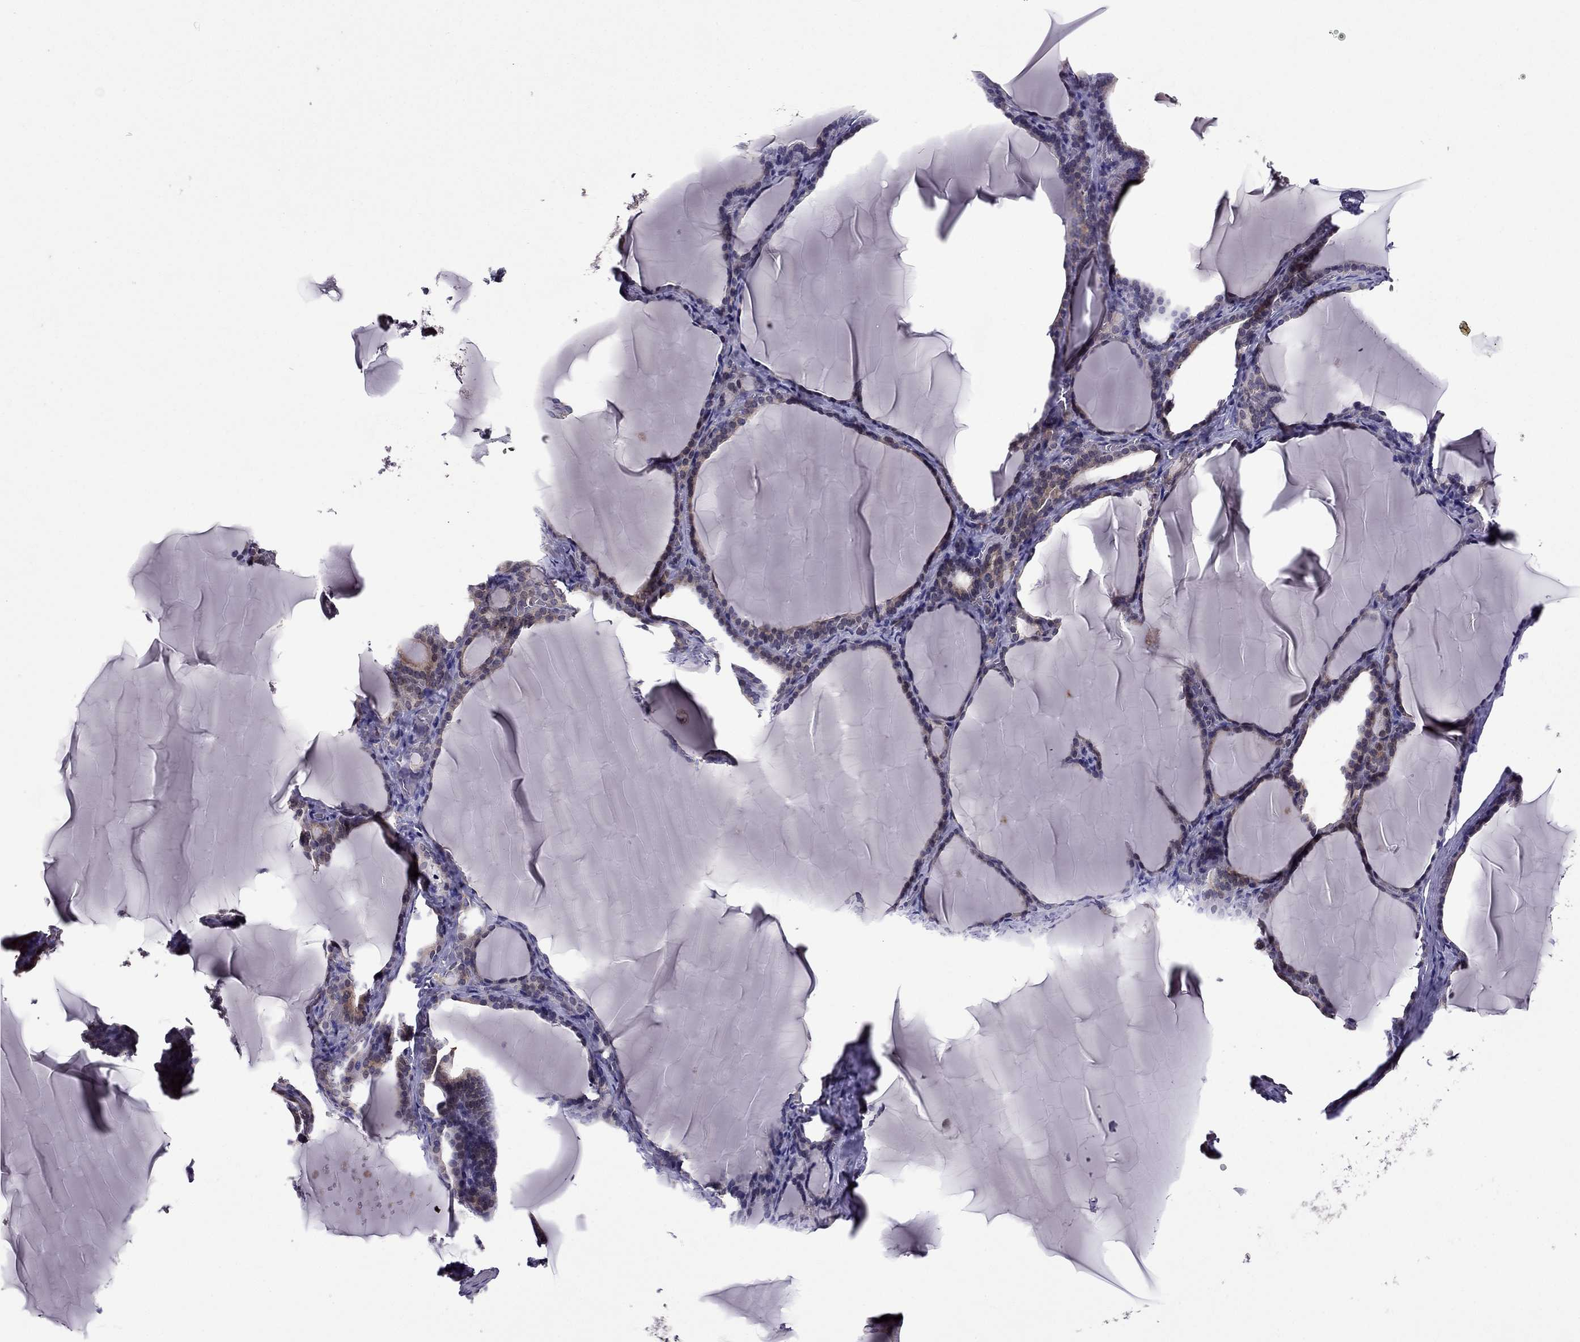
{"staining": {"intensity": "weak", "quantity": ">75%", "location": "cytoplasmic/membranous"}, "tissue": "thyroid gland", "cell_type": "Glandular cells", "image_type": "normal", "snomed": [{"axis": "morphology", "description": "Normal tissue, NOS"}, {"axis": "morphology", "description": "Hyperplasia, NOS"}, {"axis": "topography", "description": "Thyroid gland"}], "caption": "Human thyroid gland stained with a brown dye exhibits weak cytoplasmic/membranous positive positivity in approximately >75% of glandular cells.", "gene": "CDK5", "patient": {"sex": "female", "age": 27}}